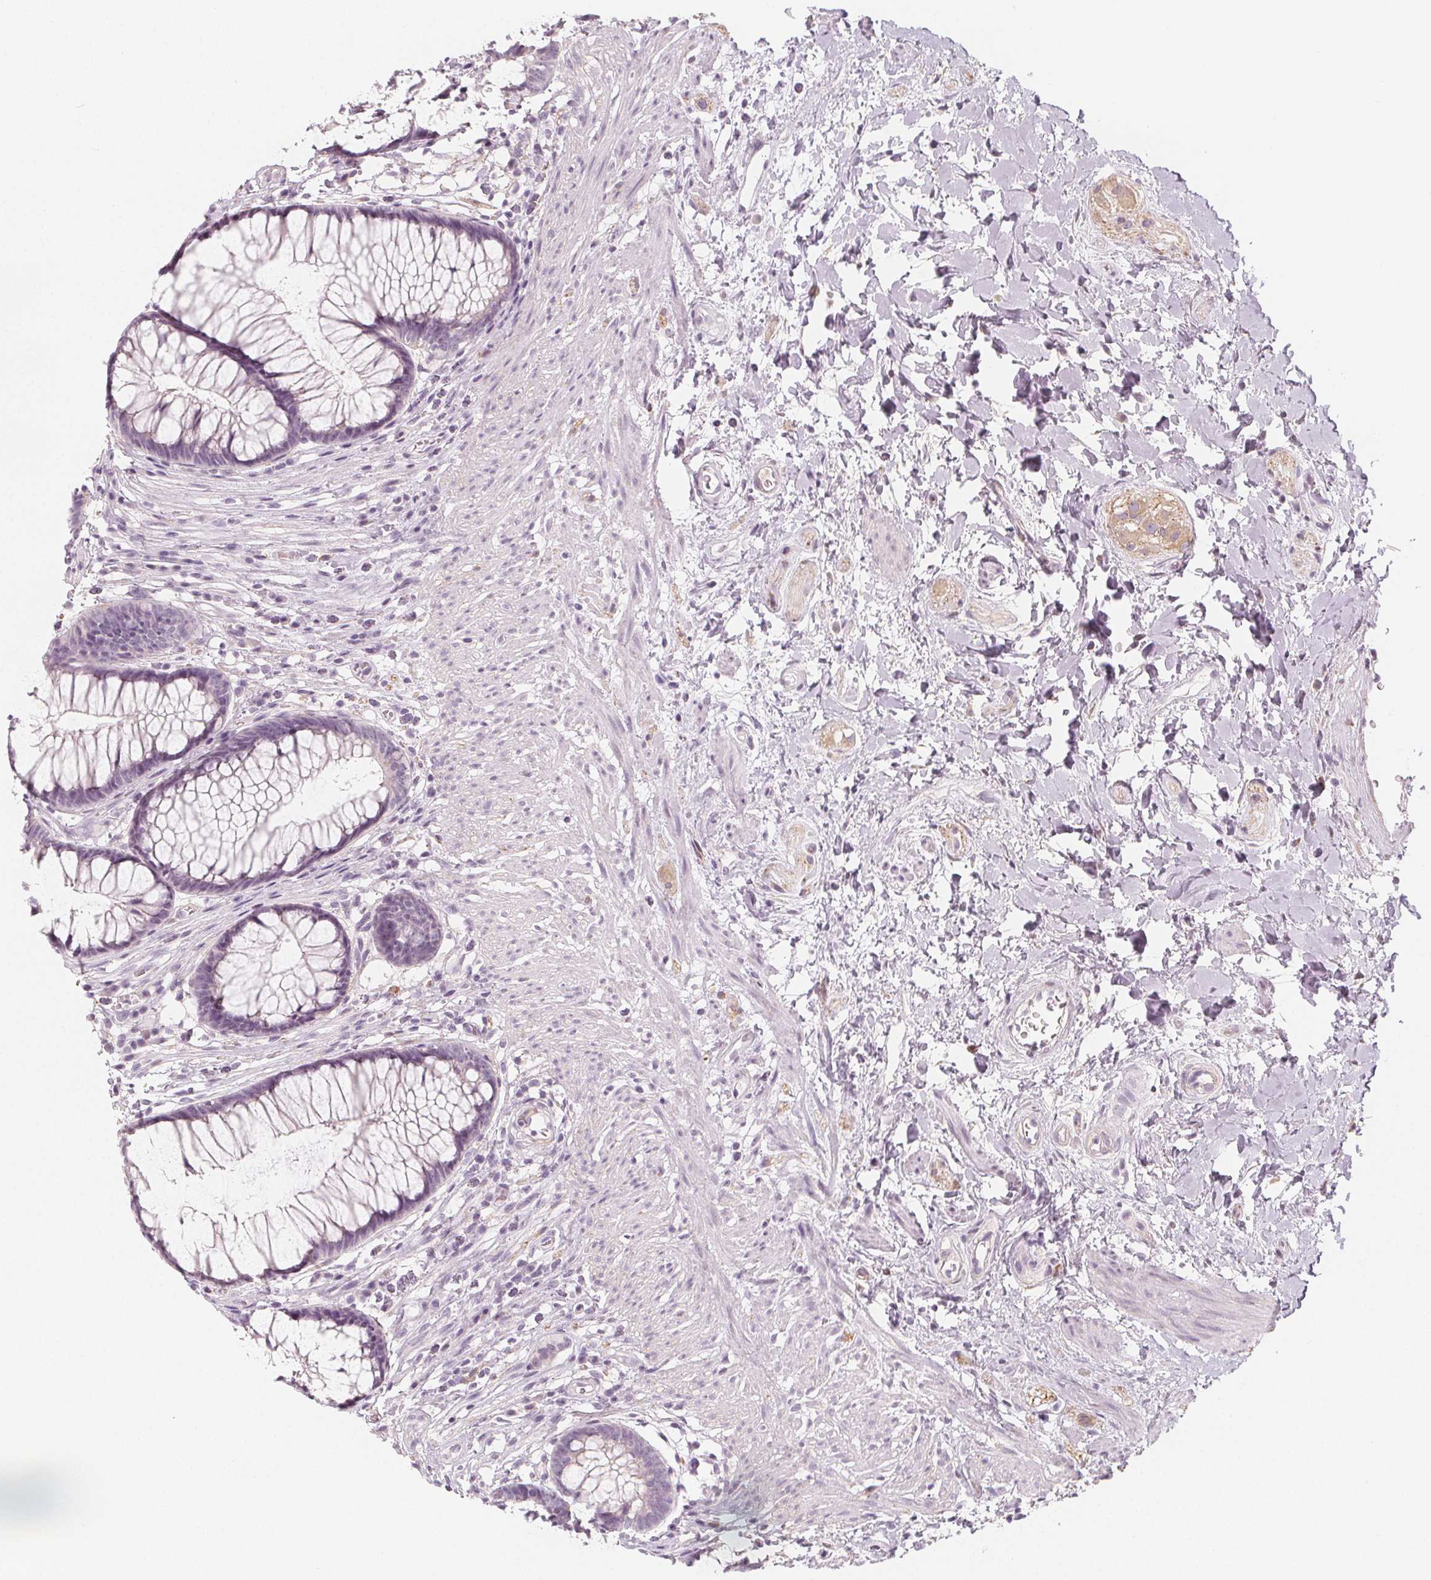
{"staining": {"intensity": "negative", "quantity": "none", "location": "none"}, "tissue": "rectum", "cell_type": "Glandular cells", "image_type": "normal", "snomed": [{"axis": "morphology", "description": "Normal tissue, NOS"}, {"axis": "topography", "description": "Smooth muscle"}, {"axis": "topography", "description": "Rectum"}], "caption": "An immunohistochemistry (IHC) photomicrograph of normal rectum is shown. There is no staining in glandular cells of rectum.", "gene": "MAP1A", "patient": {"sex": "male", "age": 53}}